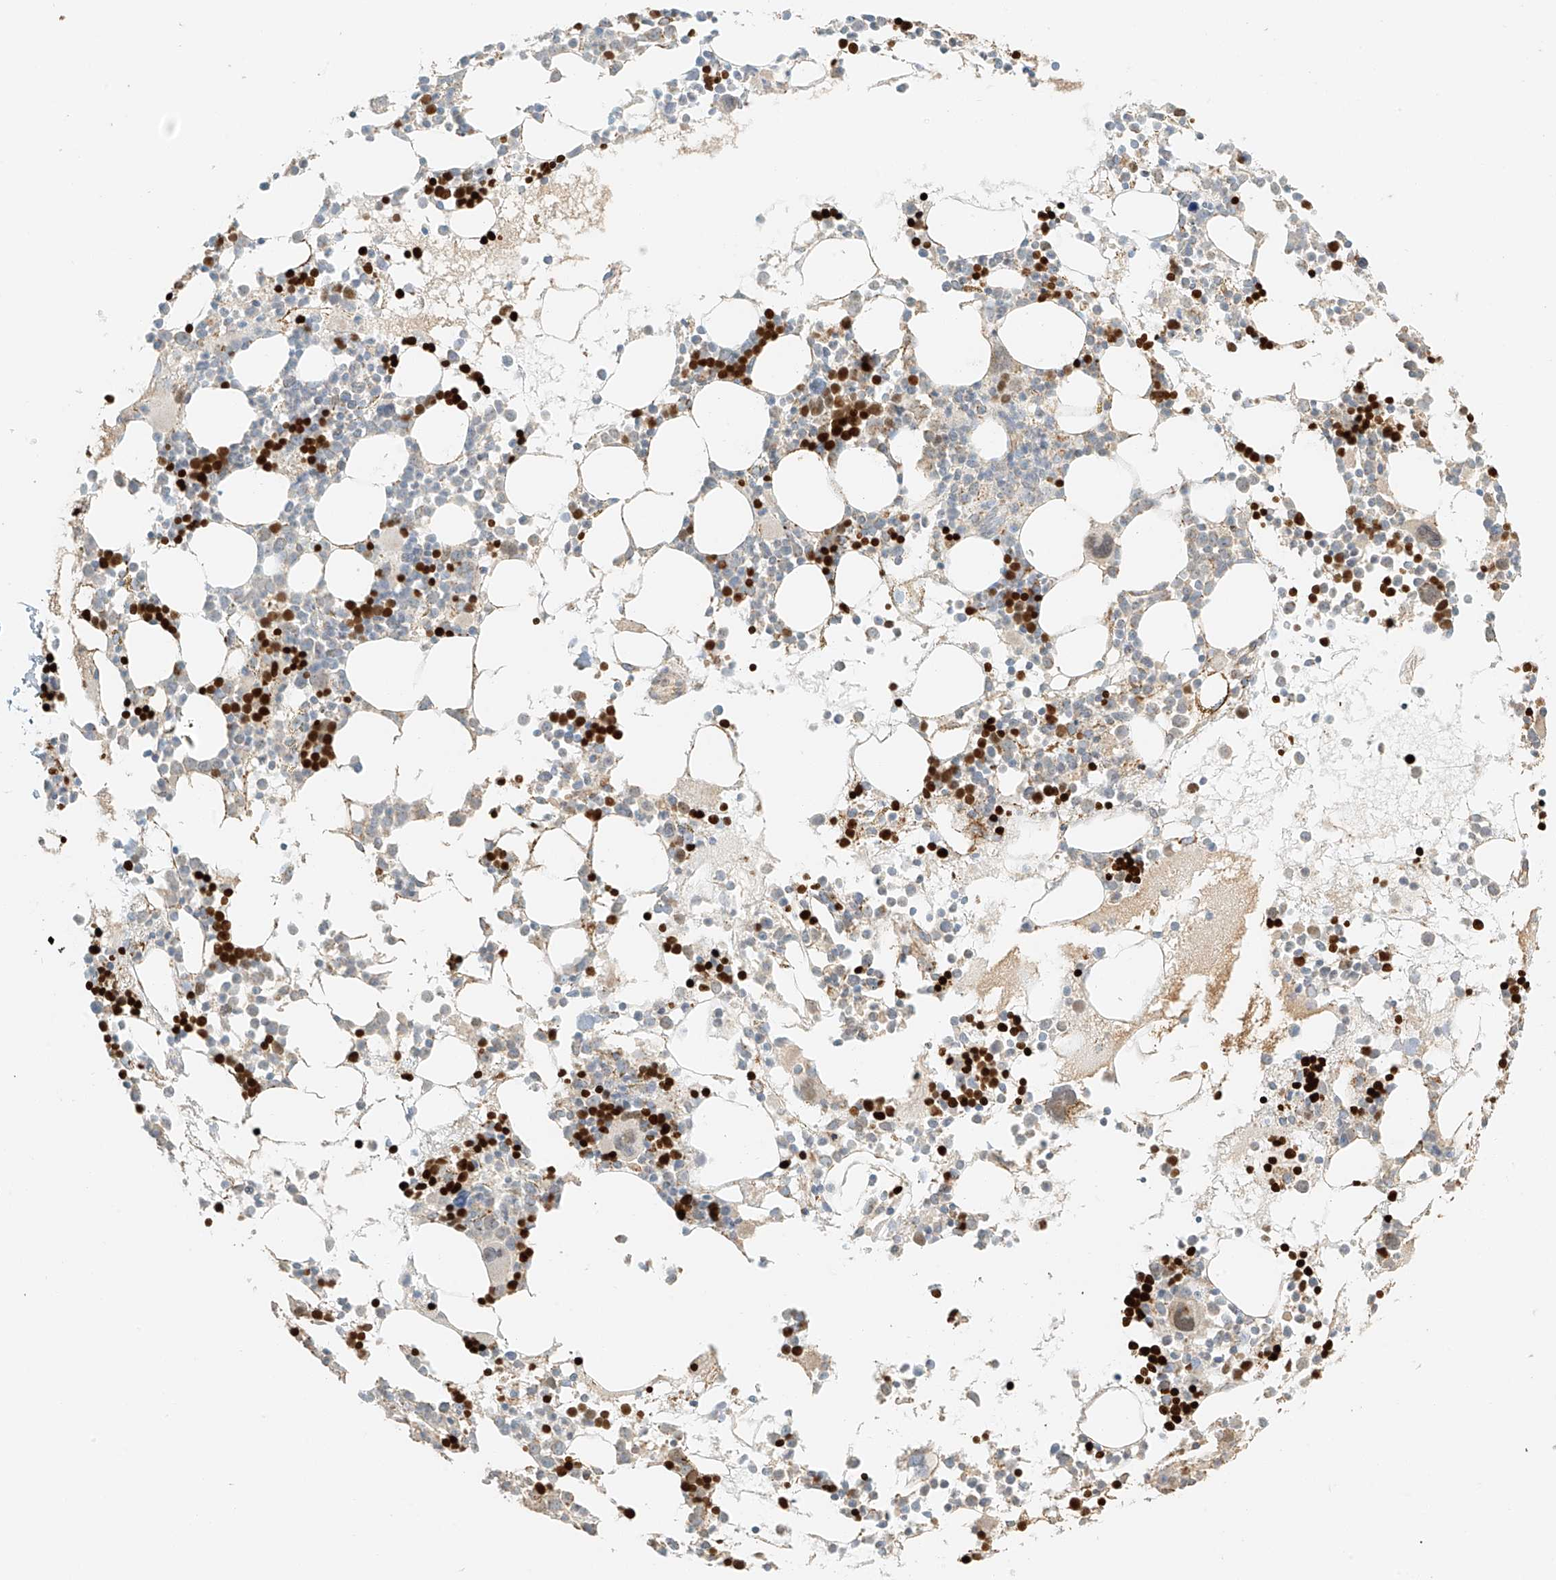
{"staining": {"intensity": "strong", "quantity": "25%-75%", "location": "nuclear"}, "tissue": "bone marrow", "cell_type": "Hematopoietic cells", "image_type": "normal", "snomed": [{"axis": "morphology", "description": "Normal tissue, NOS"}, {"axis": "topography", "description": "Bone marrow"}], "caption": "Hematopoietic cells reveal strong nuclear positivity in about 25%-75% of cells in unremarkable bone marrow. The staining was performed using DAB to visualize the protein expression in brown, while the nuclei were stained in blue with hematoxylin (Magnification: 20x).", "gene": "MIPEP", "patient": {"sex": "female", "age": 62}}